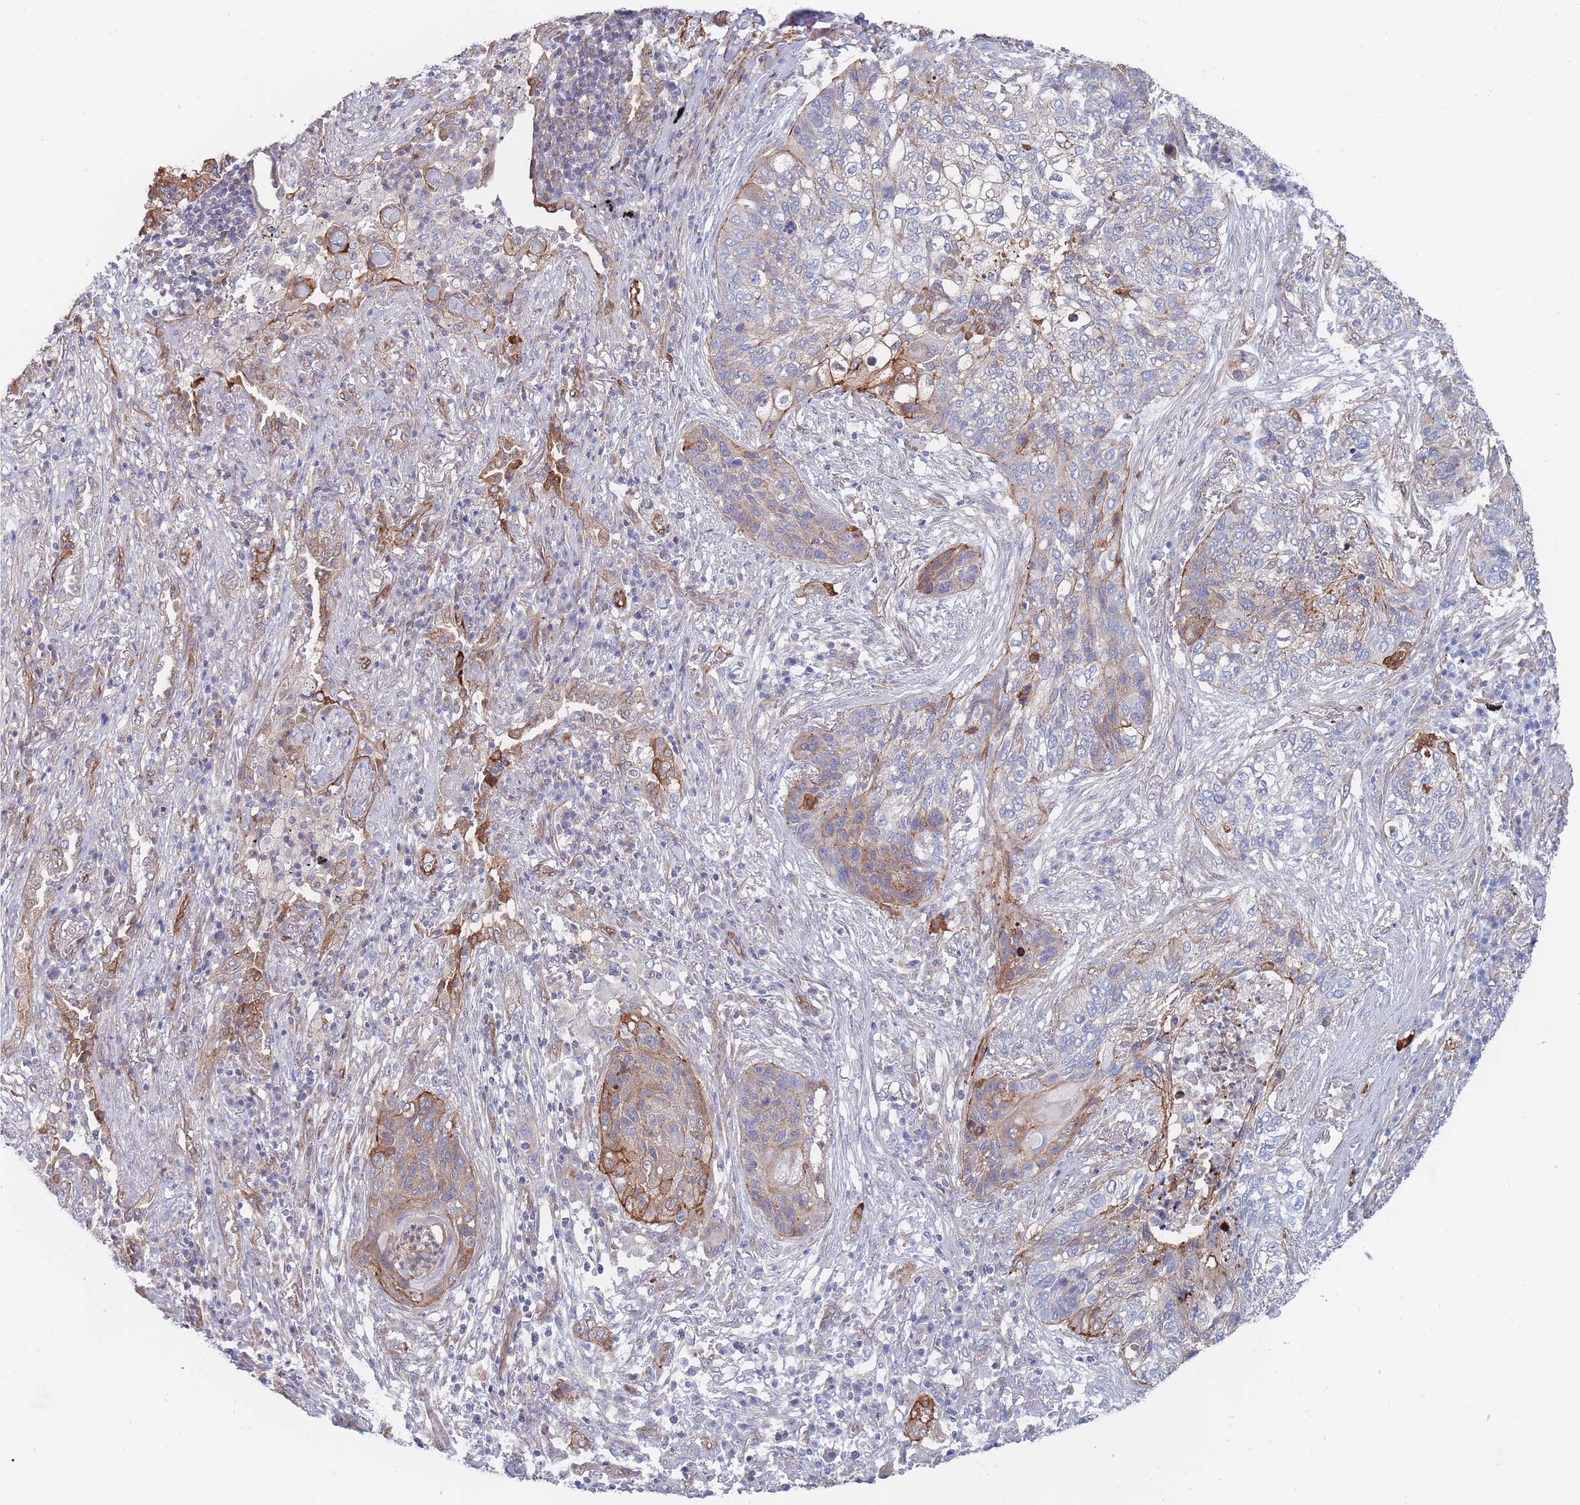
{"staining": {"intensity": "moderate", "quantity": "<25%", "location": "cytoplasmic/membranous"}, "tissue": "lung cancer", "cell_type": "Tumor cells", "image_type": "cancer", "snomed": [{"axis": "morphology", "description": "Squamous cell carcinoma, NOS"}, {"axis": "topography", "description": "Lung"}], "caption": "Protein analysis of lung cancer (squamous cell carcinoma) tissue exhibits moderate cytoplasmic/membranous positivity in about <25% of tumor cells.", "gene": "G6PC1", "patient": {"sex": "female", "age": 63}}